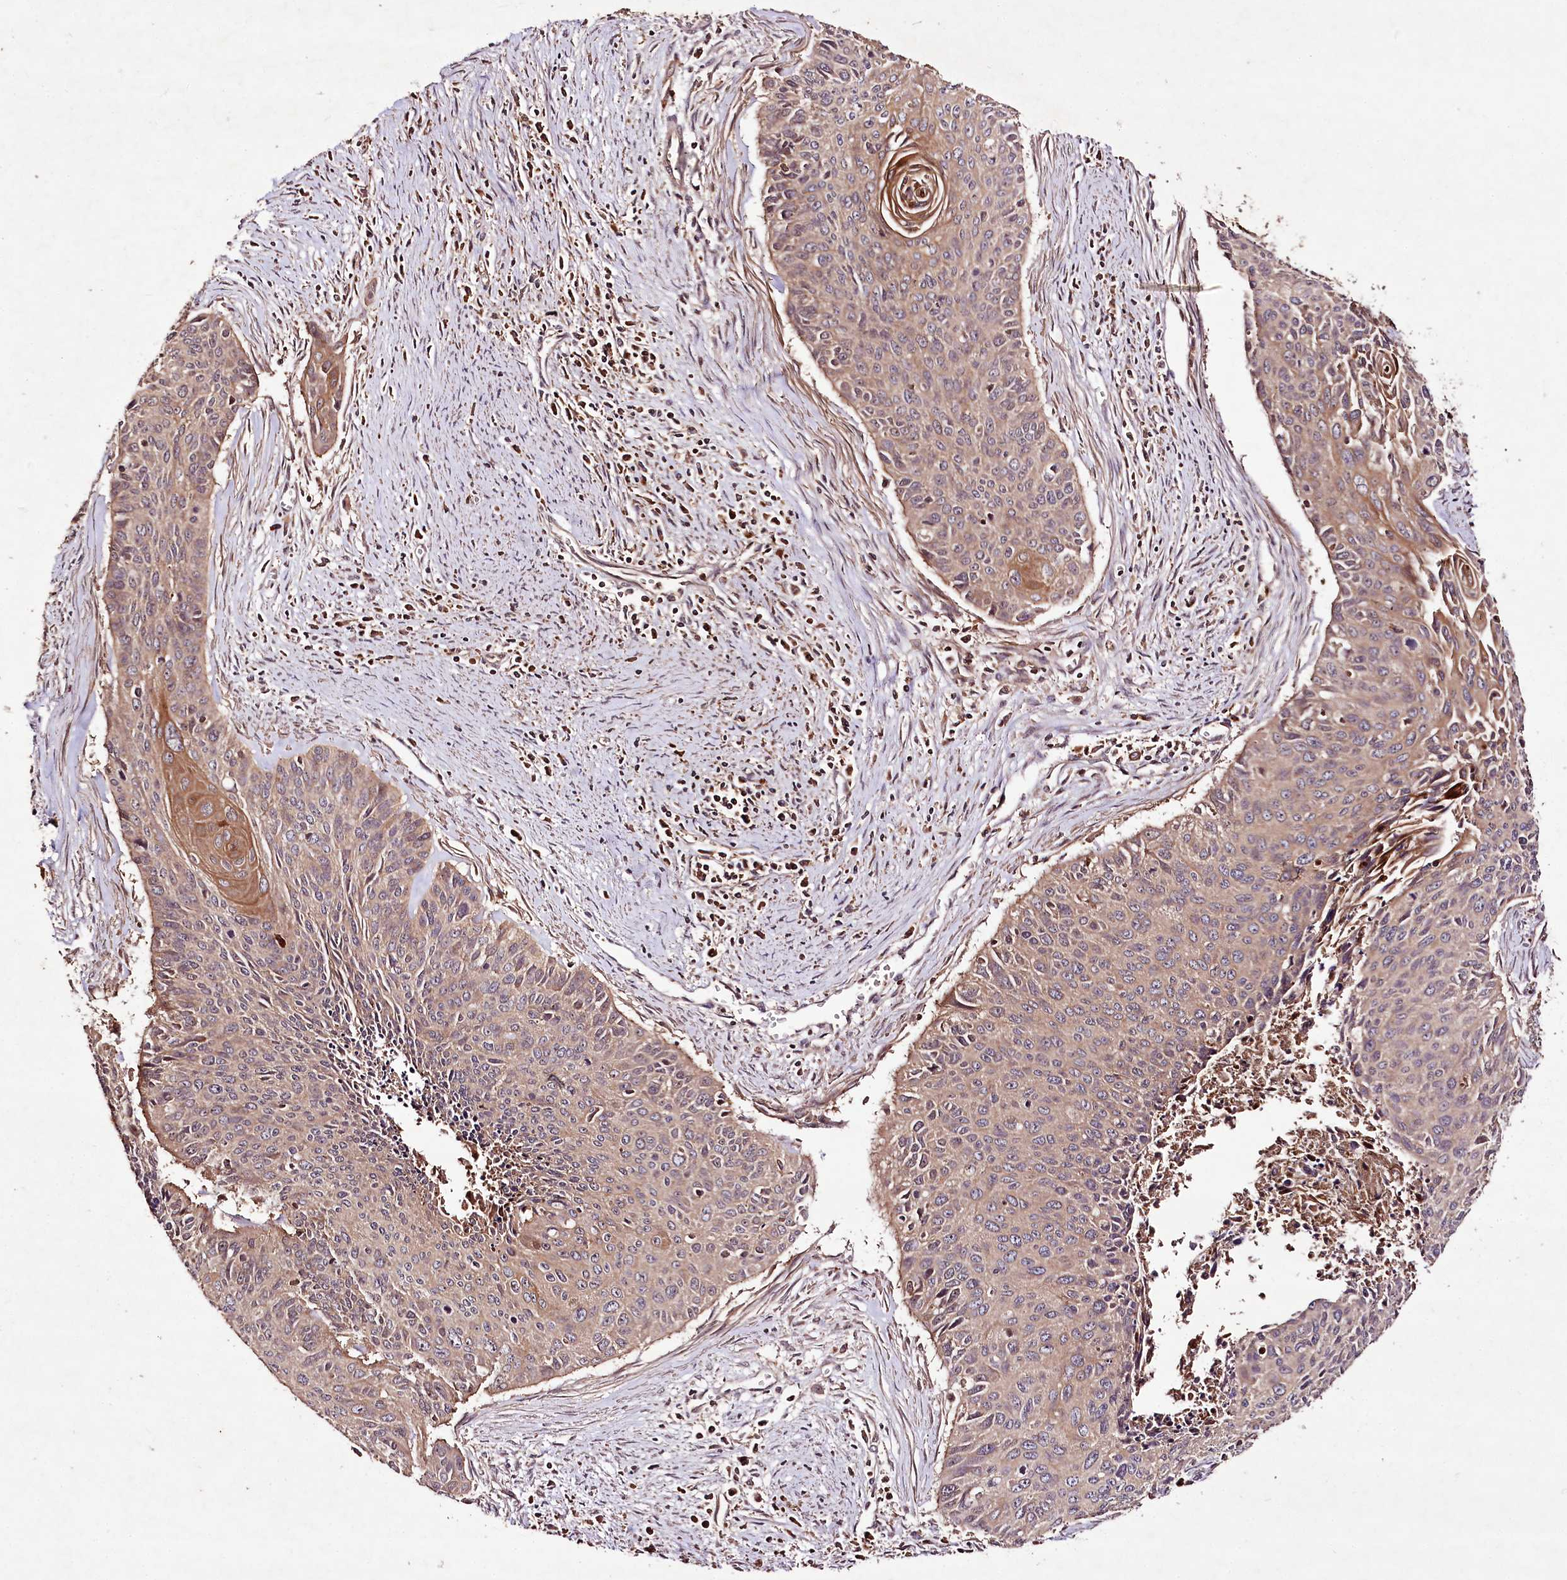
{"staining": {"intensity": "weak", "quantity": ">75%", "location": "cytoplasmic/membranous"}, "tissue": "cervical cancer", "cell_type": "Tumor cells", "image_type": "cancer", "snomed": [{"axis": "morphology", "description": "Squamous cell carcinoma, NOS"}, {"axis": "topography", "description": "Cervix"}], "caption": "IHC (DAB (3,3'-diaminobenzidine)) staining of human cervical squamous cell carcinoma reveals weak cytoplasmic/membranous protein expression in approximately >75% of tumor cells. (IHC, brightfield microscopy, high magnification).", "gene": "FAM53B", "patient": {"sex": "female", "age": 55}}